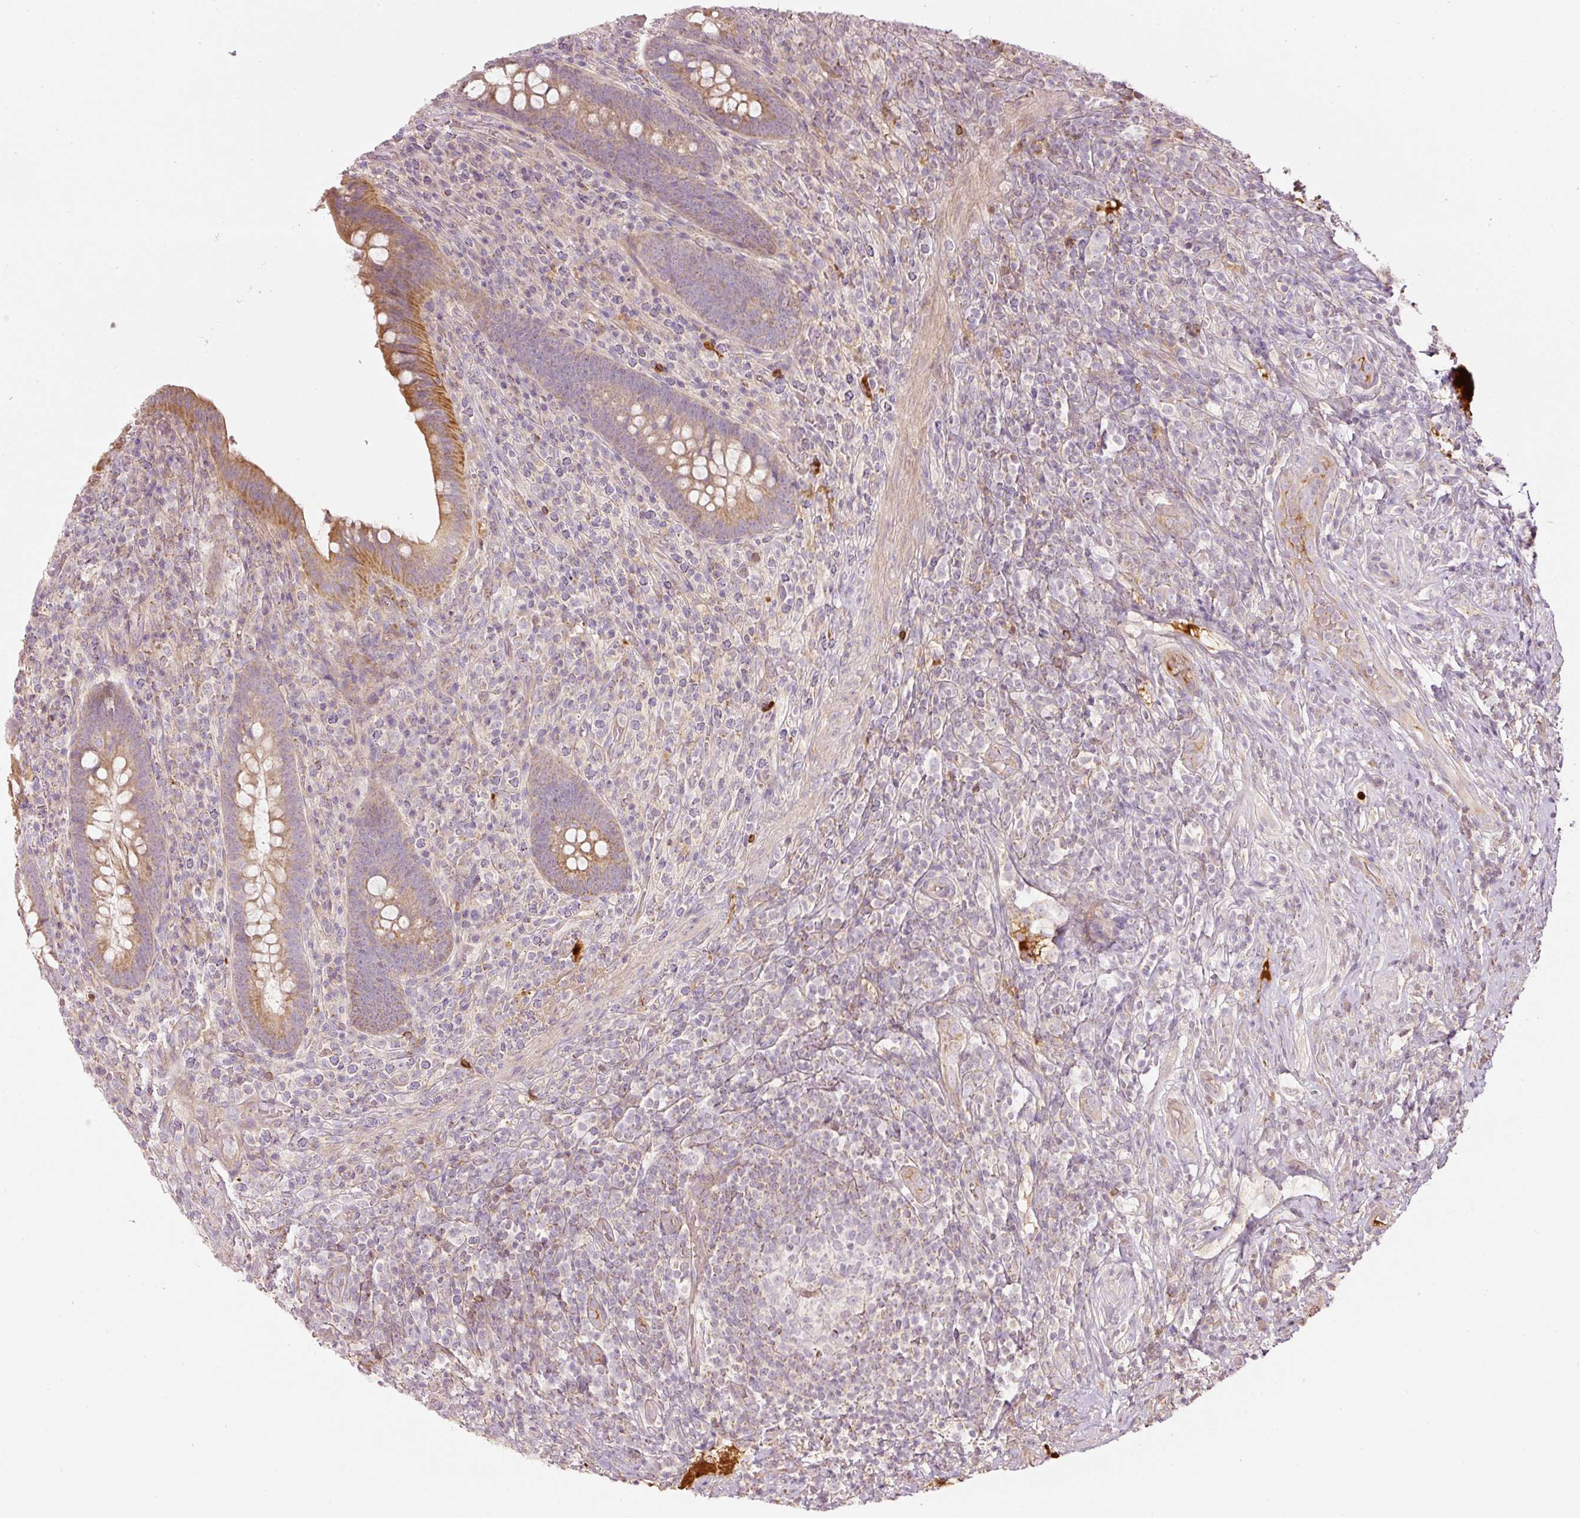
{"staining": {"intensity": "moderate", "quantity": ">75%", "location": "cytoplasmic/membranous"}, "tissue": "appendix", "cell_type": "Glandular cells", "image_type": "normal", "snomed": [{"axis": "morphology", "description": "Normal tissue, NOS"}, {"axis": "topography", "description": "Appendix"}], "caption": "High-magnification brightfield microscopy of normal appendix stained with DAB (3,3'-diaminobenzidine) (brown) and counterstained with hematoxylin (blue). glandular cells exhibit moderate cytoplasmic/membranous positivity is identified in about>75% of cells. Immunohistochemistry (ihc) stains the protein in brown and the nuclei are stained blue.", "gene": "SERPING1", "patient": {"sex": "female", "age": 43}}